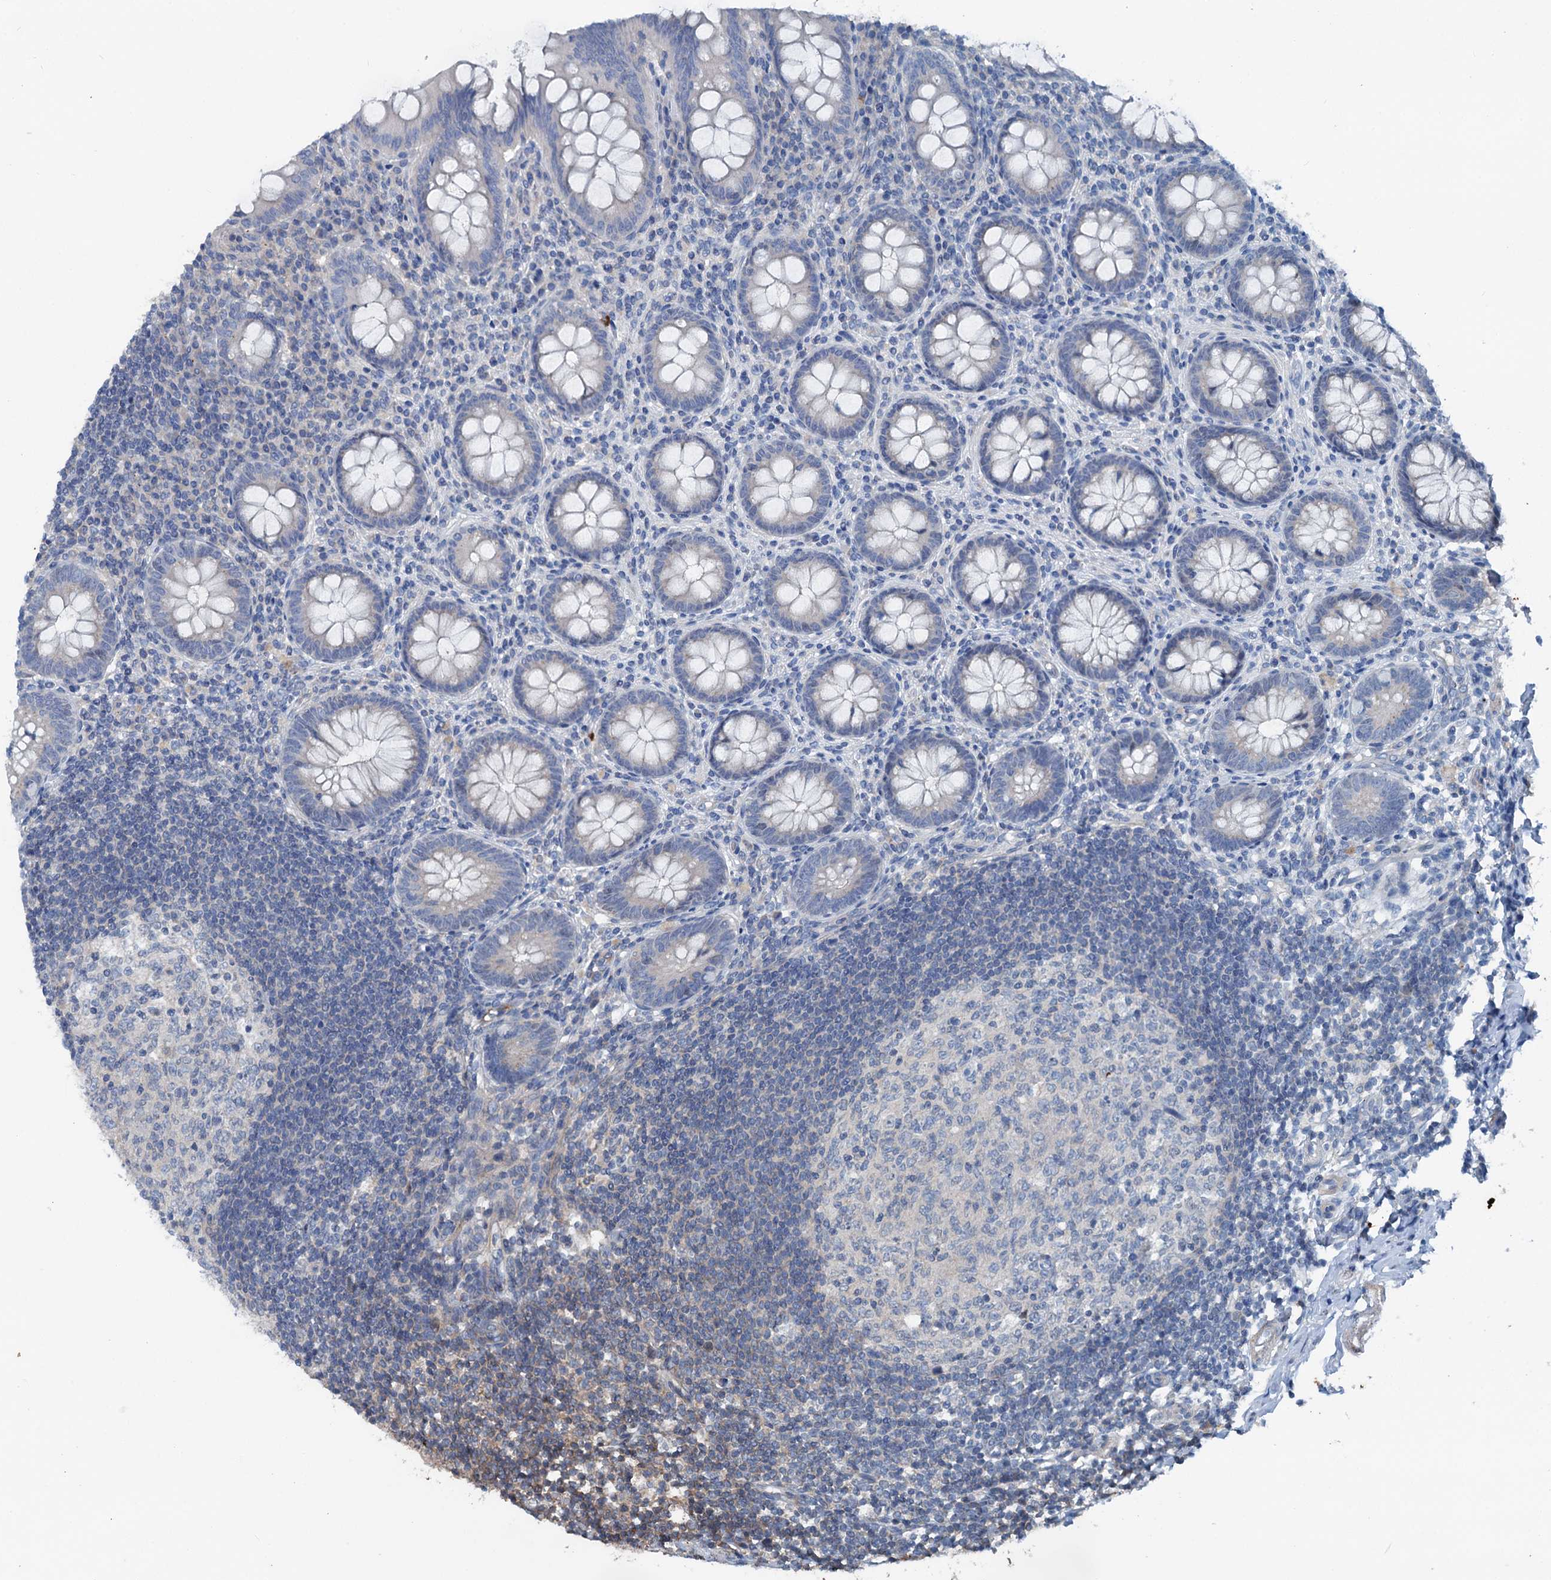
{"staining": {"intensity": "moderate", "quantity": "25%-75%", "location": "cytoplasmic/membranous"}, "tissue": "appendix", "cell_type": "Glandular cells", "image_type": "normal", "snomed": [{"axis": "morphology", "description": "Normal tissue, NOS"}, {"axis": "topography", "description": "Appendix"}], "caption": "Immunohistochemistry (IHC) photomicrograph of benign appendix: appendix stained using immunohistochemistry (IHC) reveals medium levels of moderate protein expression localized specifically in the cytoplasmic/membranous of glandular cells, appearing as a cytoplasmic/membranous brown color.", "gene": "TEDC1", "patient": {"sex": "female", "age": 33}}